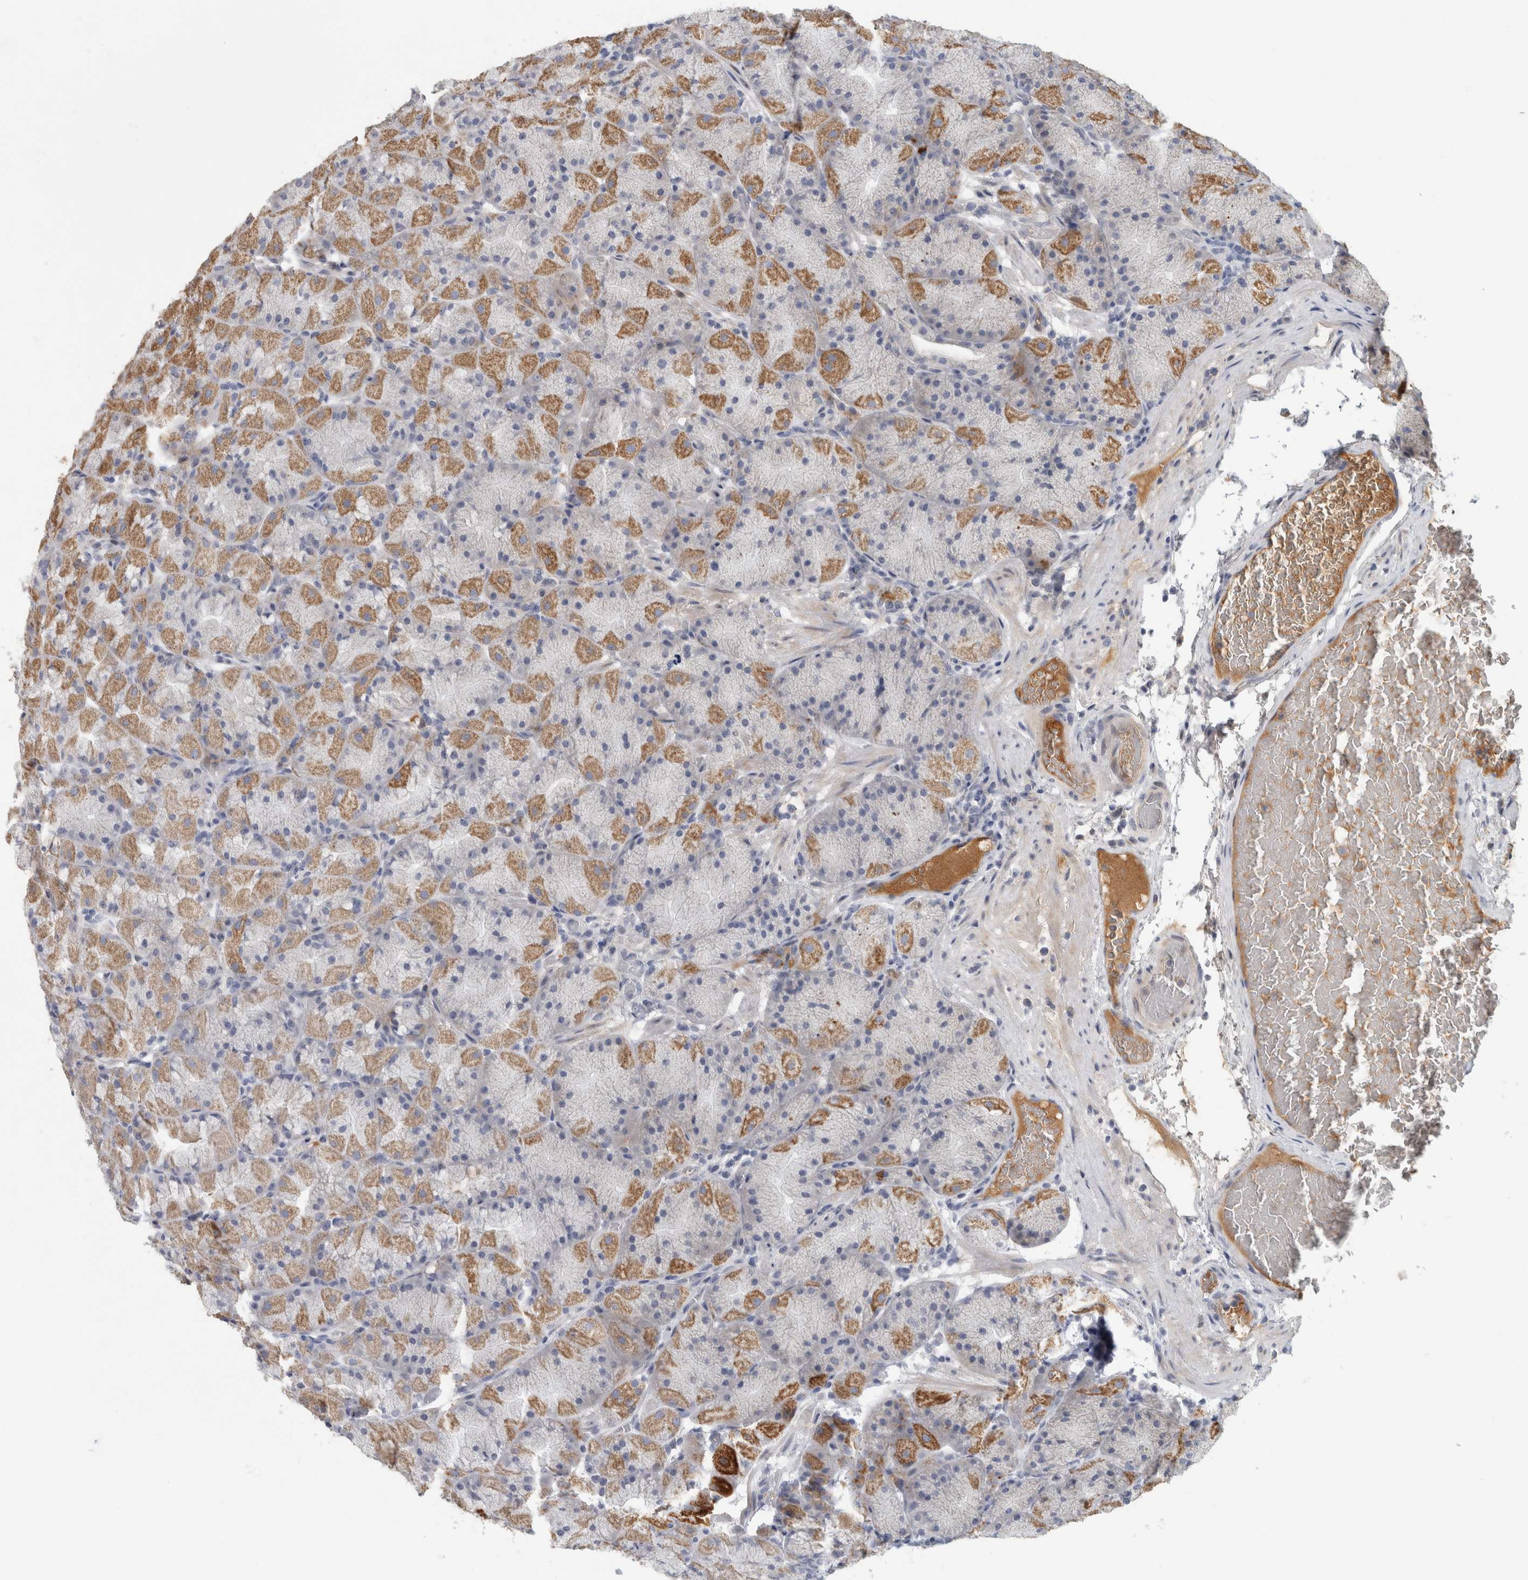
{"staining": {"intensity": "moderate", "quantity": "25%-75%", "location": "cytoplasmic/membranous,nuclear"}, "tissue": "stomach", "cell_type": "Glandular cells", "image_type": "normal", "snomed": [{"axis": "morphology", "description": "Normal tissue, NOS"}, {"axis": "topography", "description": "Stomach, upper"}, {"axis": "topography", "description": "Stomach"}], "caption": "Immunohistochemical staining of benign stomach reveals moderate cytoplasmic/membranous,nuclear protein staining in approximately 25%-75% of glandular cells. (DAB (3,3'-diaminobenzidine) IHC with brightfield microscopy, high magnification).", "gene": "RBM48", "patient": {"sex": "male", "age": 48}}